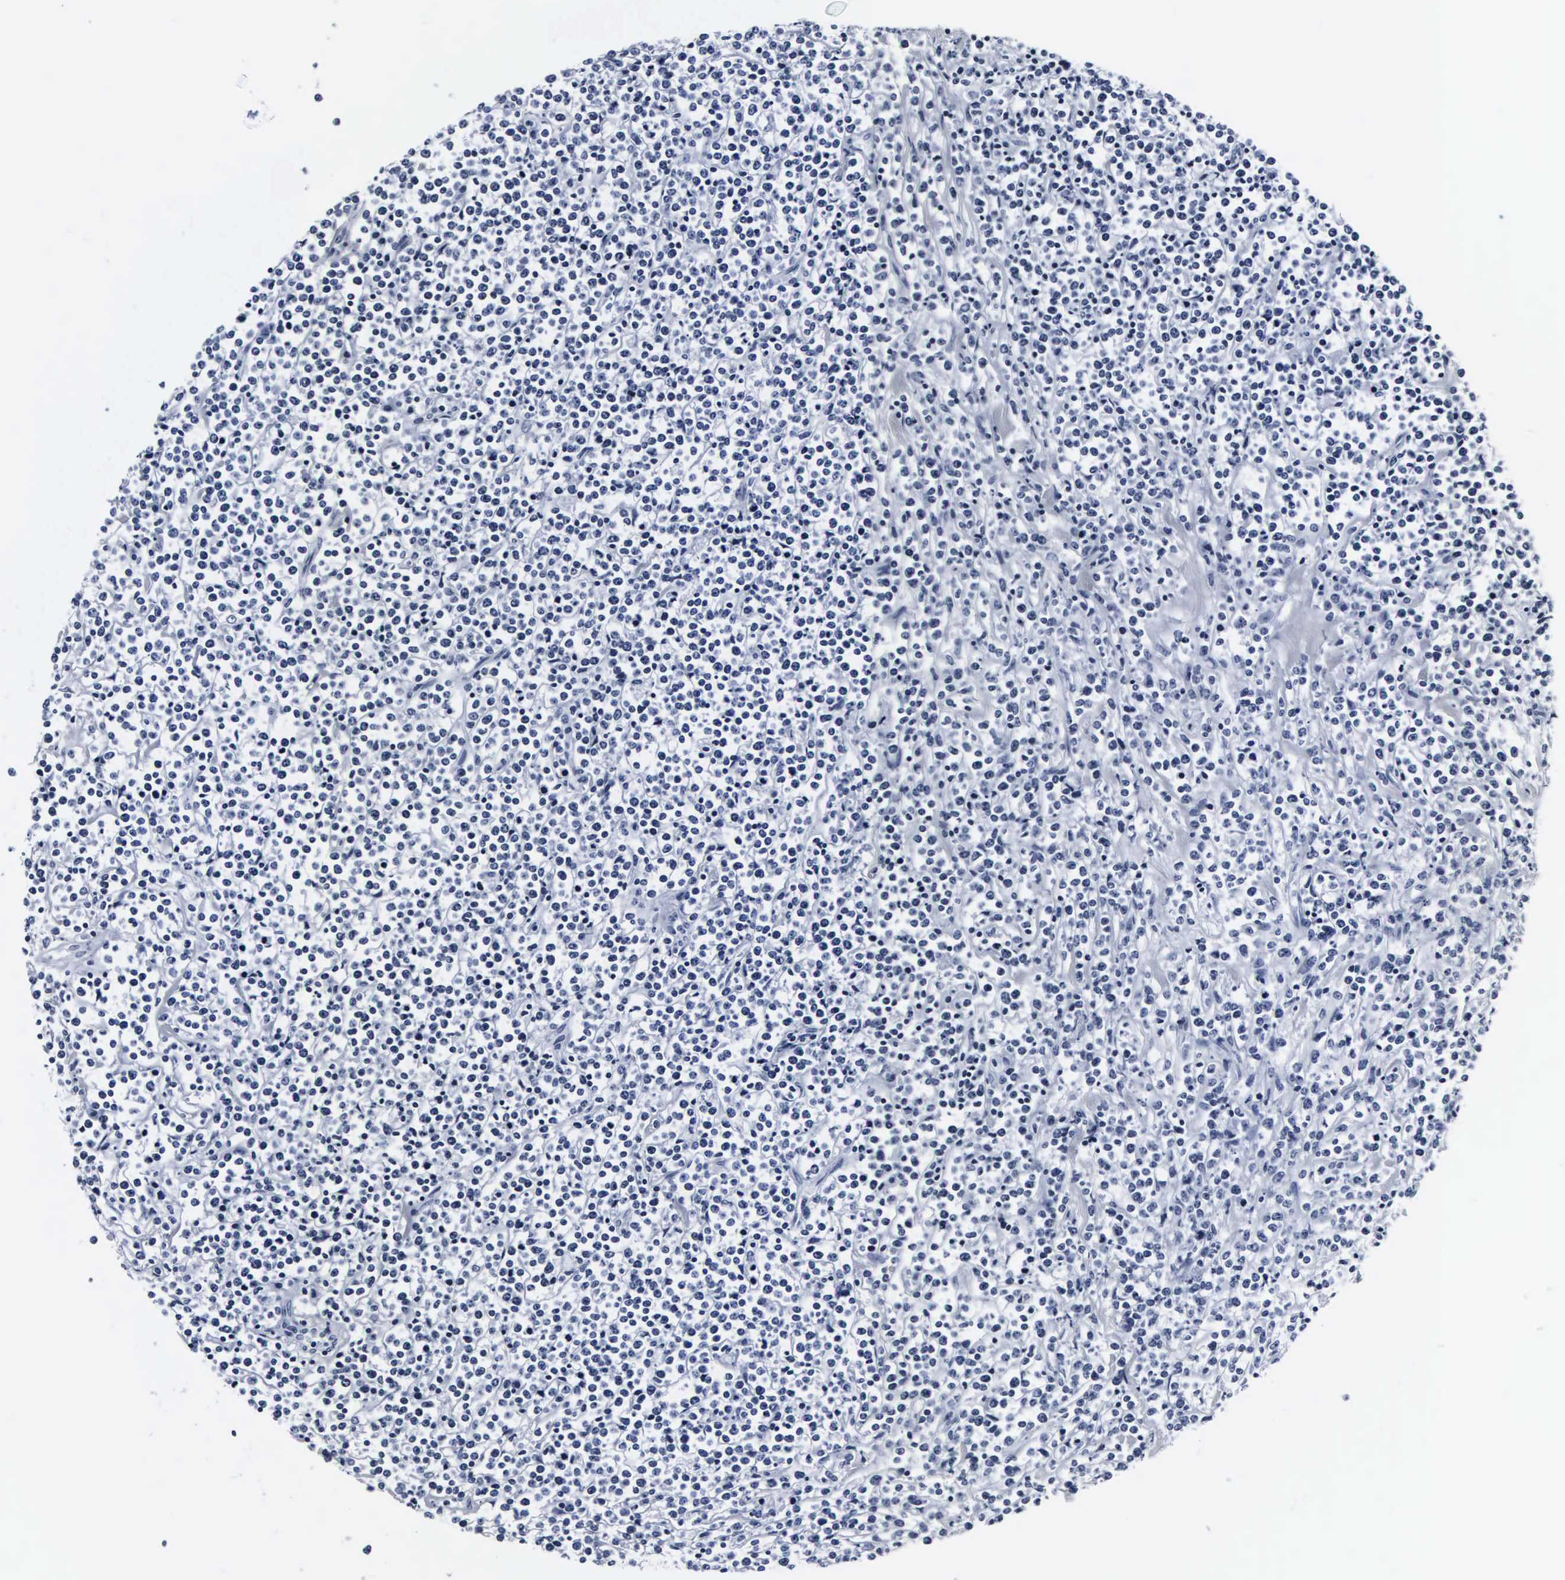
{"staining": {"intensity": "negative", "quantity": "none", "location": "none"}, "tissue": "lymphoma", "cell_type": "Tumor cells", "image_type": "cancer", "snomed": [{"axis": "morphology", "description": "Malignant lymphoma, non-Hodgkin's type, High grade"}, {"axis": "topography", "description": "Small intestine"}, {"axis": "topography", "description": "Colon"}], "caption": "IHC image of neoplastic tissue: lymphoma stained with DAB (3,3'-diaminobenzidine) exhibits no significant protein positivity in tumor cells. Nuclei are stained in blue.", "gene": "DGCR2", "patient": {"sex": "male", "age": 8}}